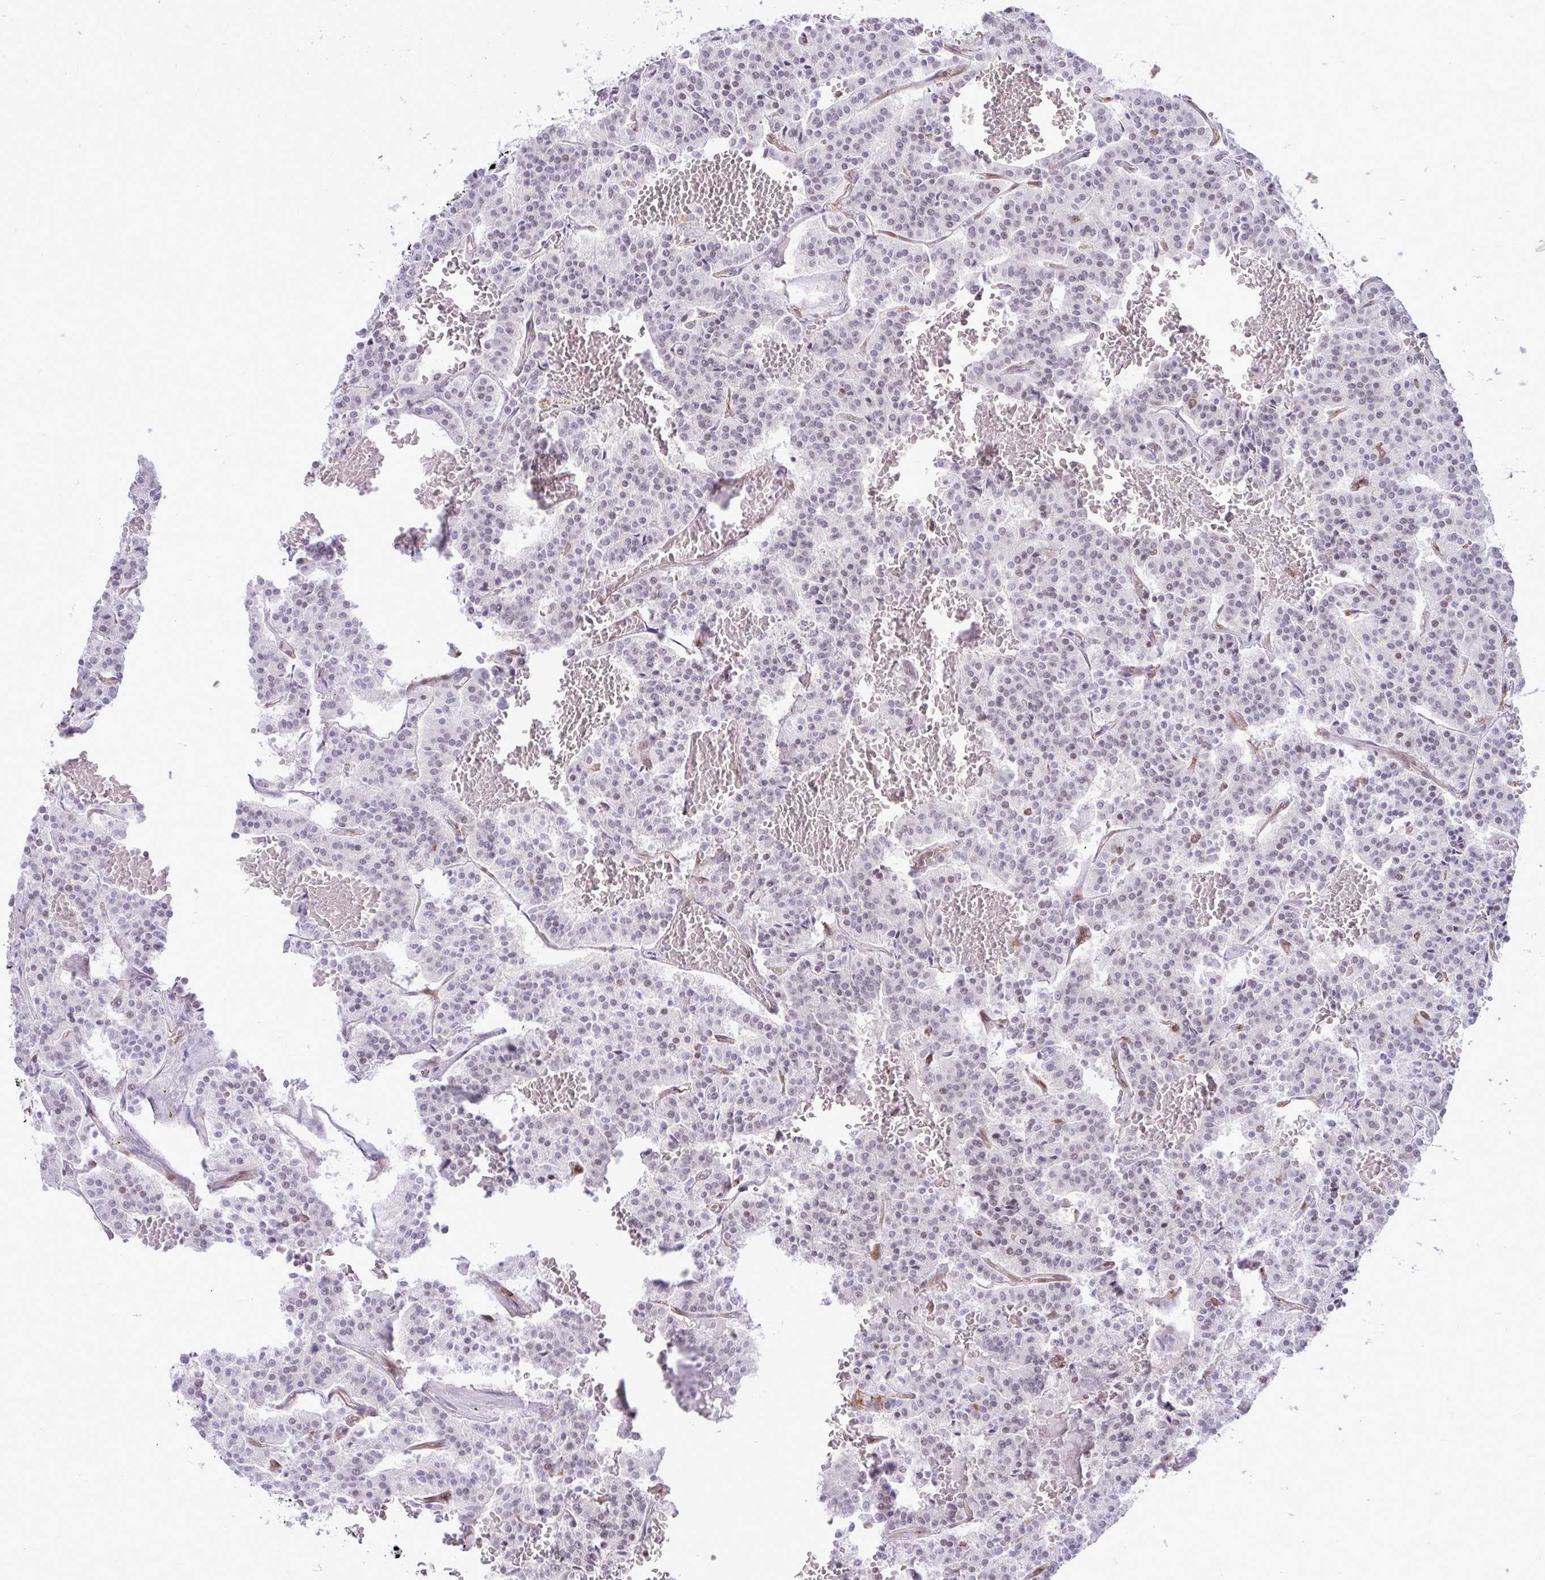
{"staining": {"intensity": "negative", "quantity": "none", "location": "none"}, "tissue": "carcinoid", "cell_type": "Tumor cells", "image_type": "cancer", "snomed": [{"axis": "morphology", "description": "Carcinoid, malignant, NOS"}, {"axis": "topography", "description": "Lung"}], "caption": "Carcinoid was stained to show a protein in brown. There is no significant expression in tumor cells. (DAB IHC with hematoxylin counter stain).", "gene": "EML1", "patient": {"sex": "male", "age": 70}}